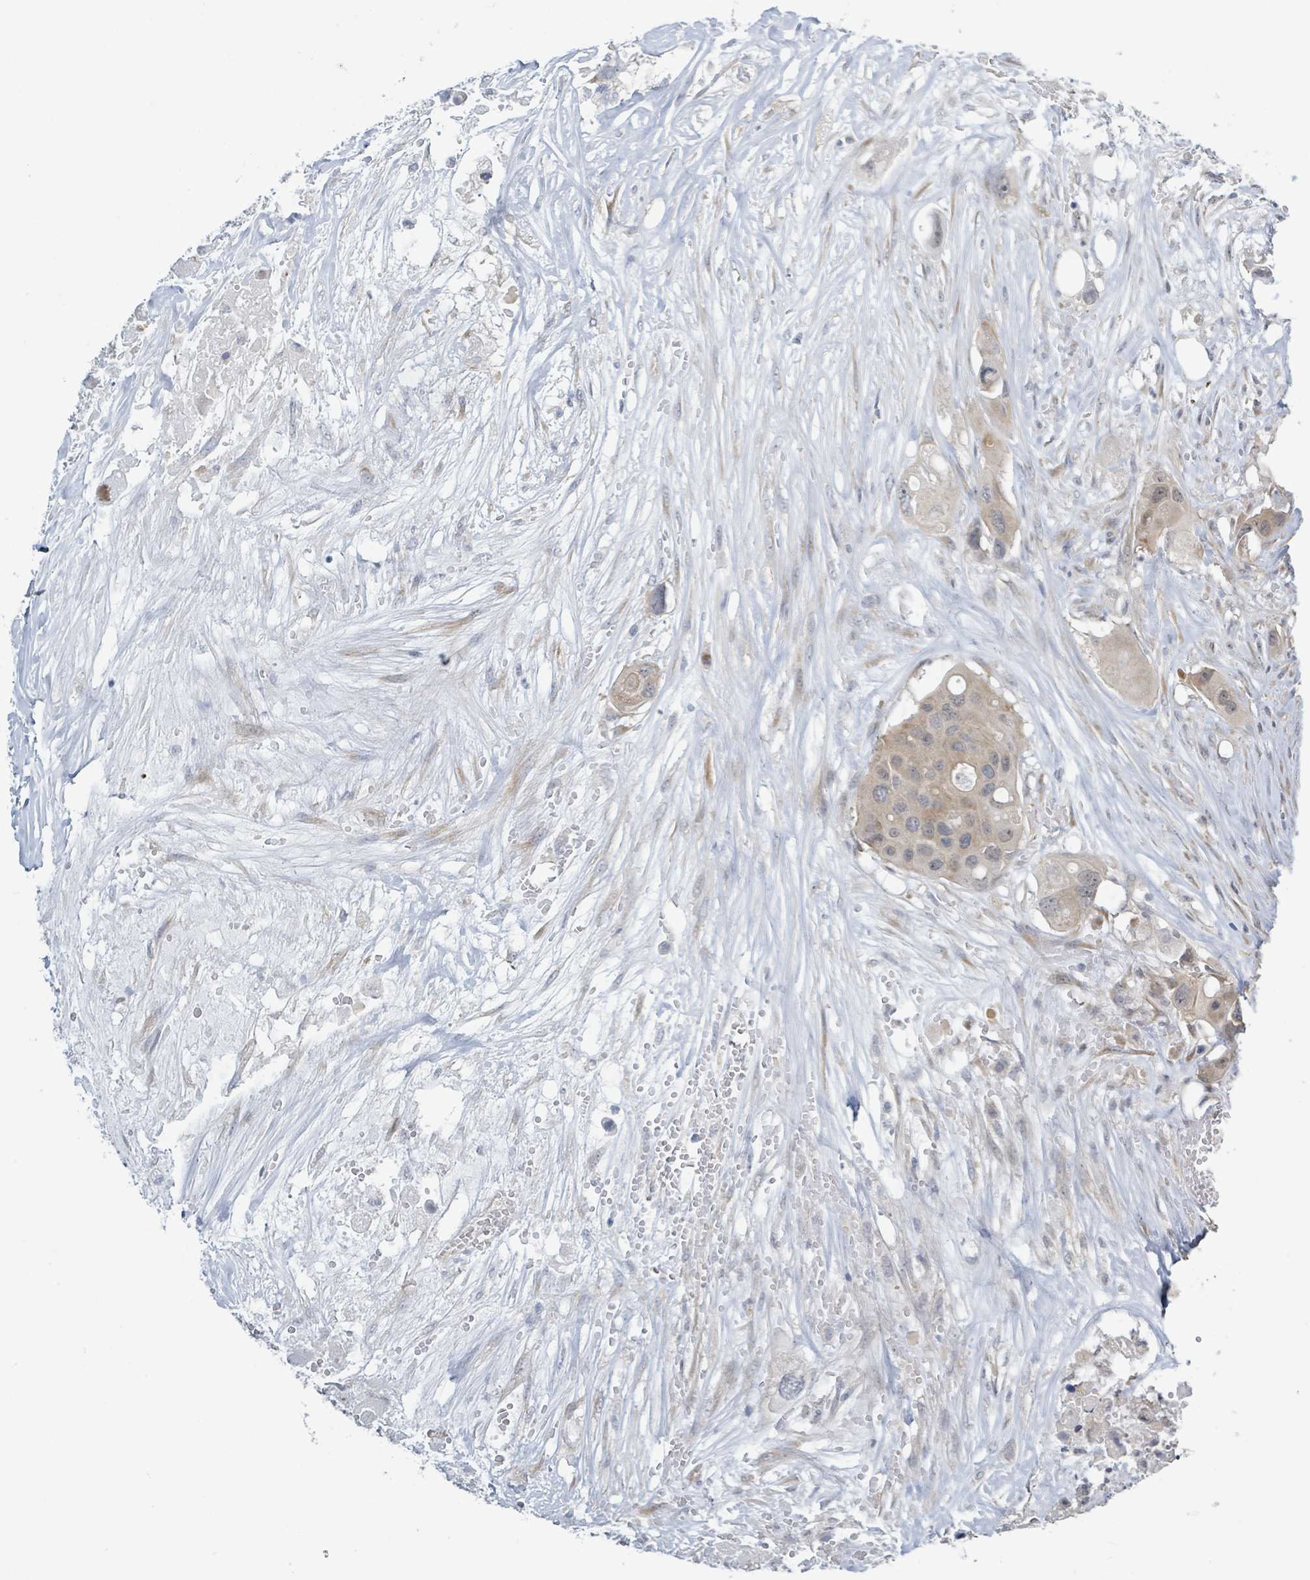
{"staining": {"intensity": "weak", "quantity": "25%-75%", "location": "cytoplasmic/membranous"}, "tissue": "colorectal cancer", "cell_type": "Tumor cells", "image_type": "cancer", "snomed": [{"axis": "morphology", "description": "Adenocarcinoma, NOS"}, {"axis": "topography", "description": "Colon"}], "caption": "About 25%-75% of tumor cells in human colorectal cancer (adenocarcinoma) show weak cytoplasmic/membranous protein staining as visualized by brown immunohistochemical staining.", "gene": "RPL32", "patient": {"sex": "male", "age": 77}}